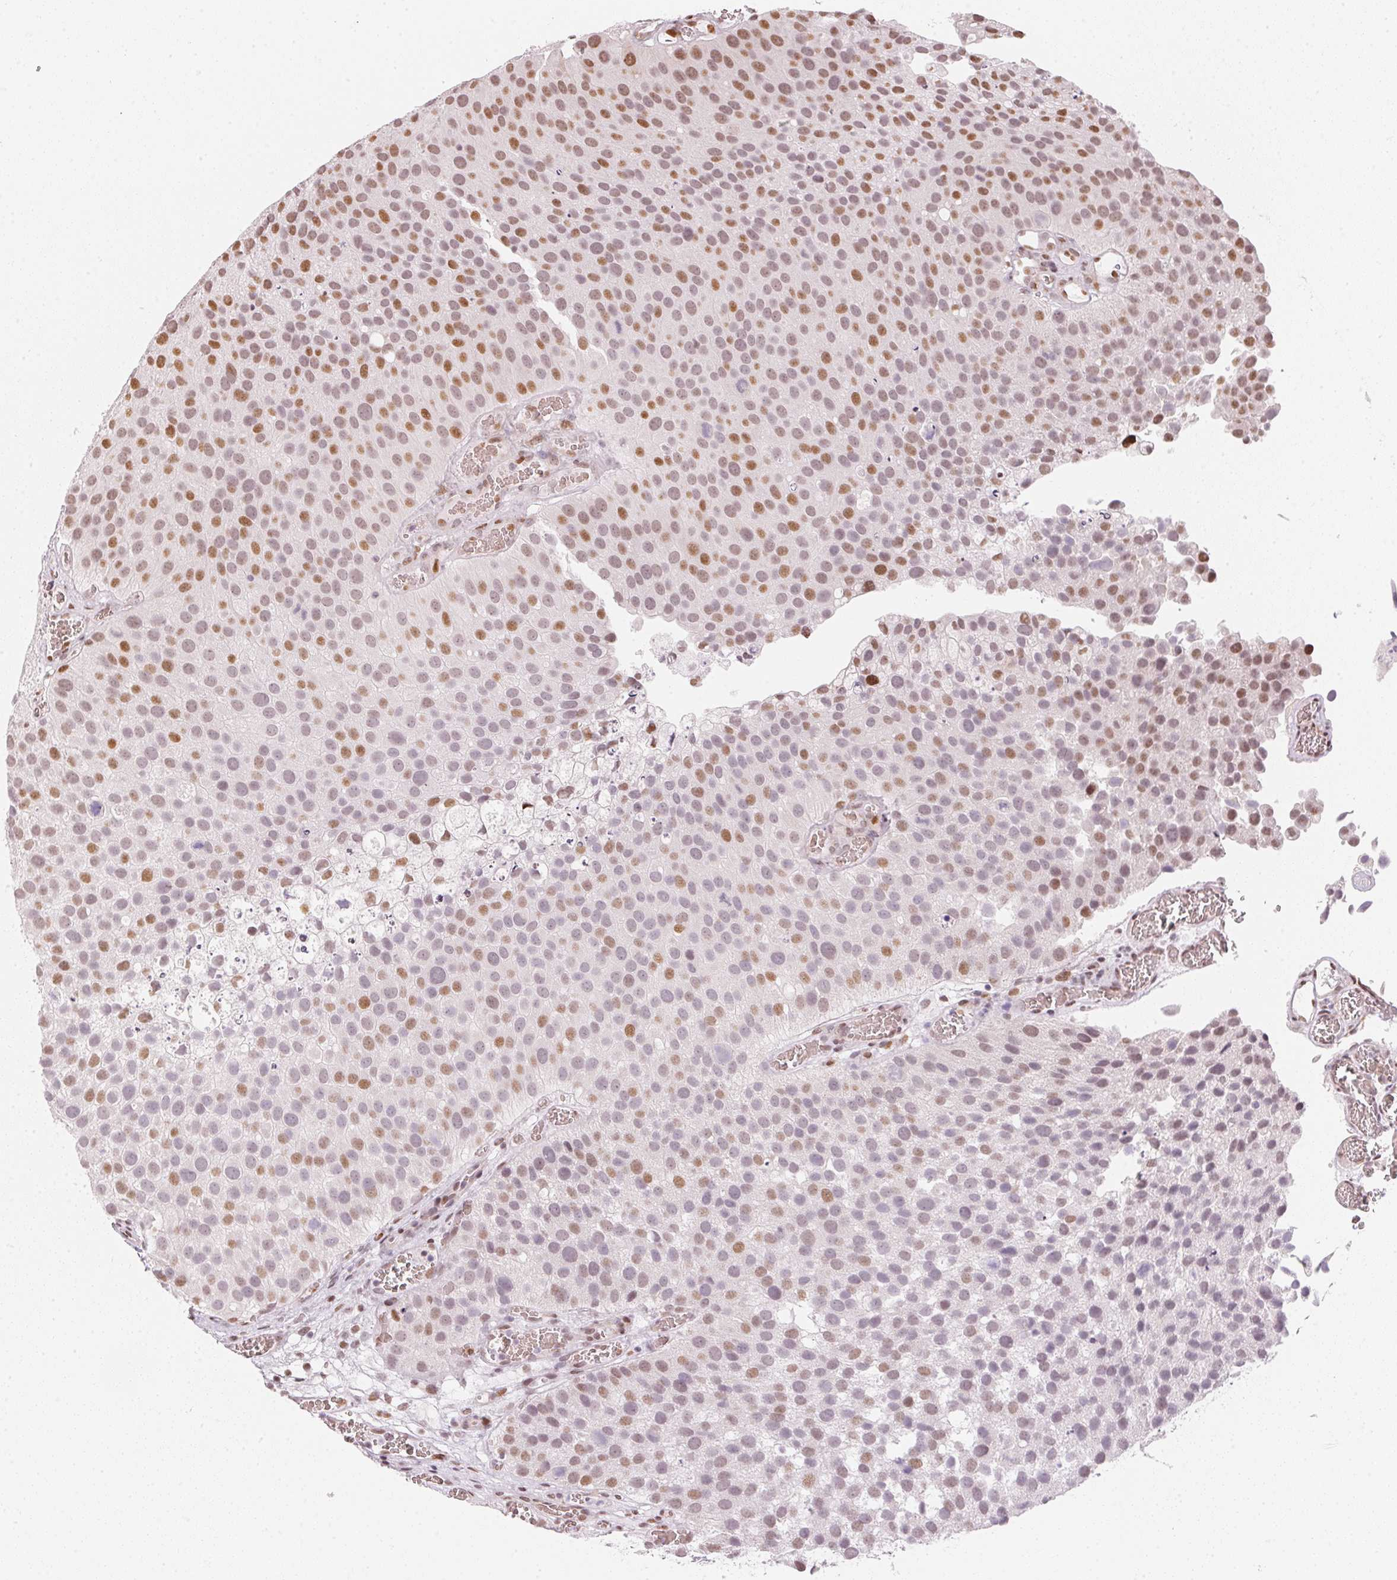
{"staining": {"intensity": "moderate", "quantity": "25%-75%", "location": "nuclear"}, "tissue": "urothelial cancer", "cell_type": "Tumor cells", "image_type": "cancer", "snomed": [{"axis": "morphology", "description": "Urothelial carcinoma, Low grade"}, {"axis": "topography", "description": "Urinary bladder"}], "caption": "A micrograph of urothelial carcinoma (low-grade) stained for a protein reveals moderate nuclear brown staining in tumor cells. (DAB = brown stain, brightfield microscopy at high magnification).", "gene": "KAT6A", "patient": {"sex": "female", "age": 69}}